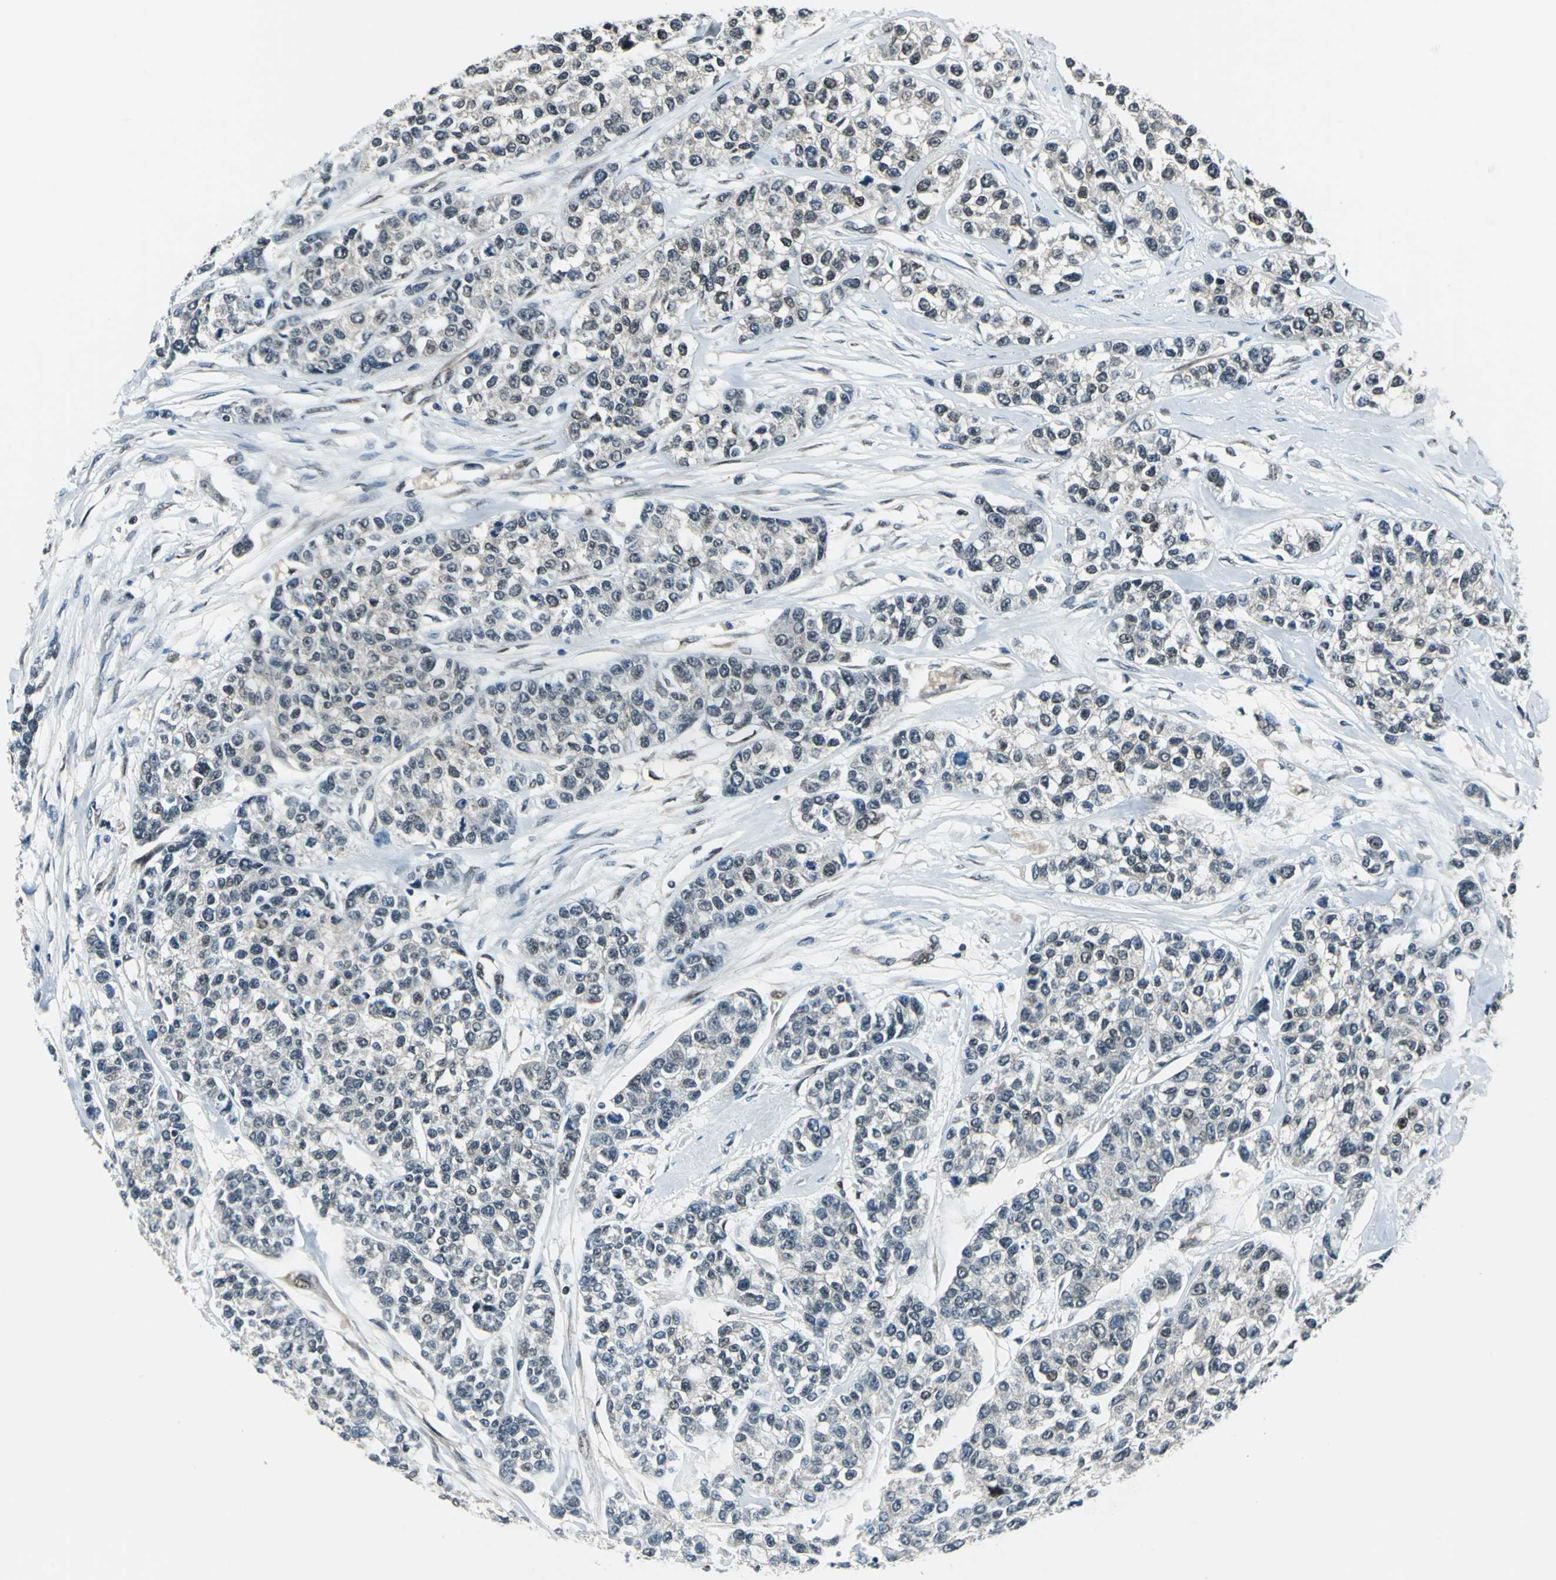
{"staining": {"intensity": "negative", "quantity": "none", "location": "none"}, "tissue": "breast cancer", "cell_type": "Tumor cells", "image_type": "cancer", "snomed": [{"axis": "morphology", "description": "Duct carcinoma"}, {"axis": "topography", "description": "Breast"}], "caption": "The micrograph shows no staining of tumor cells in breast cancer.", "gene": "POLR3K", "patient": {"sex": "female", "age": 51}}